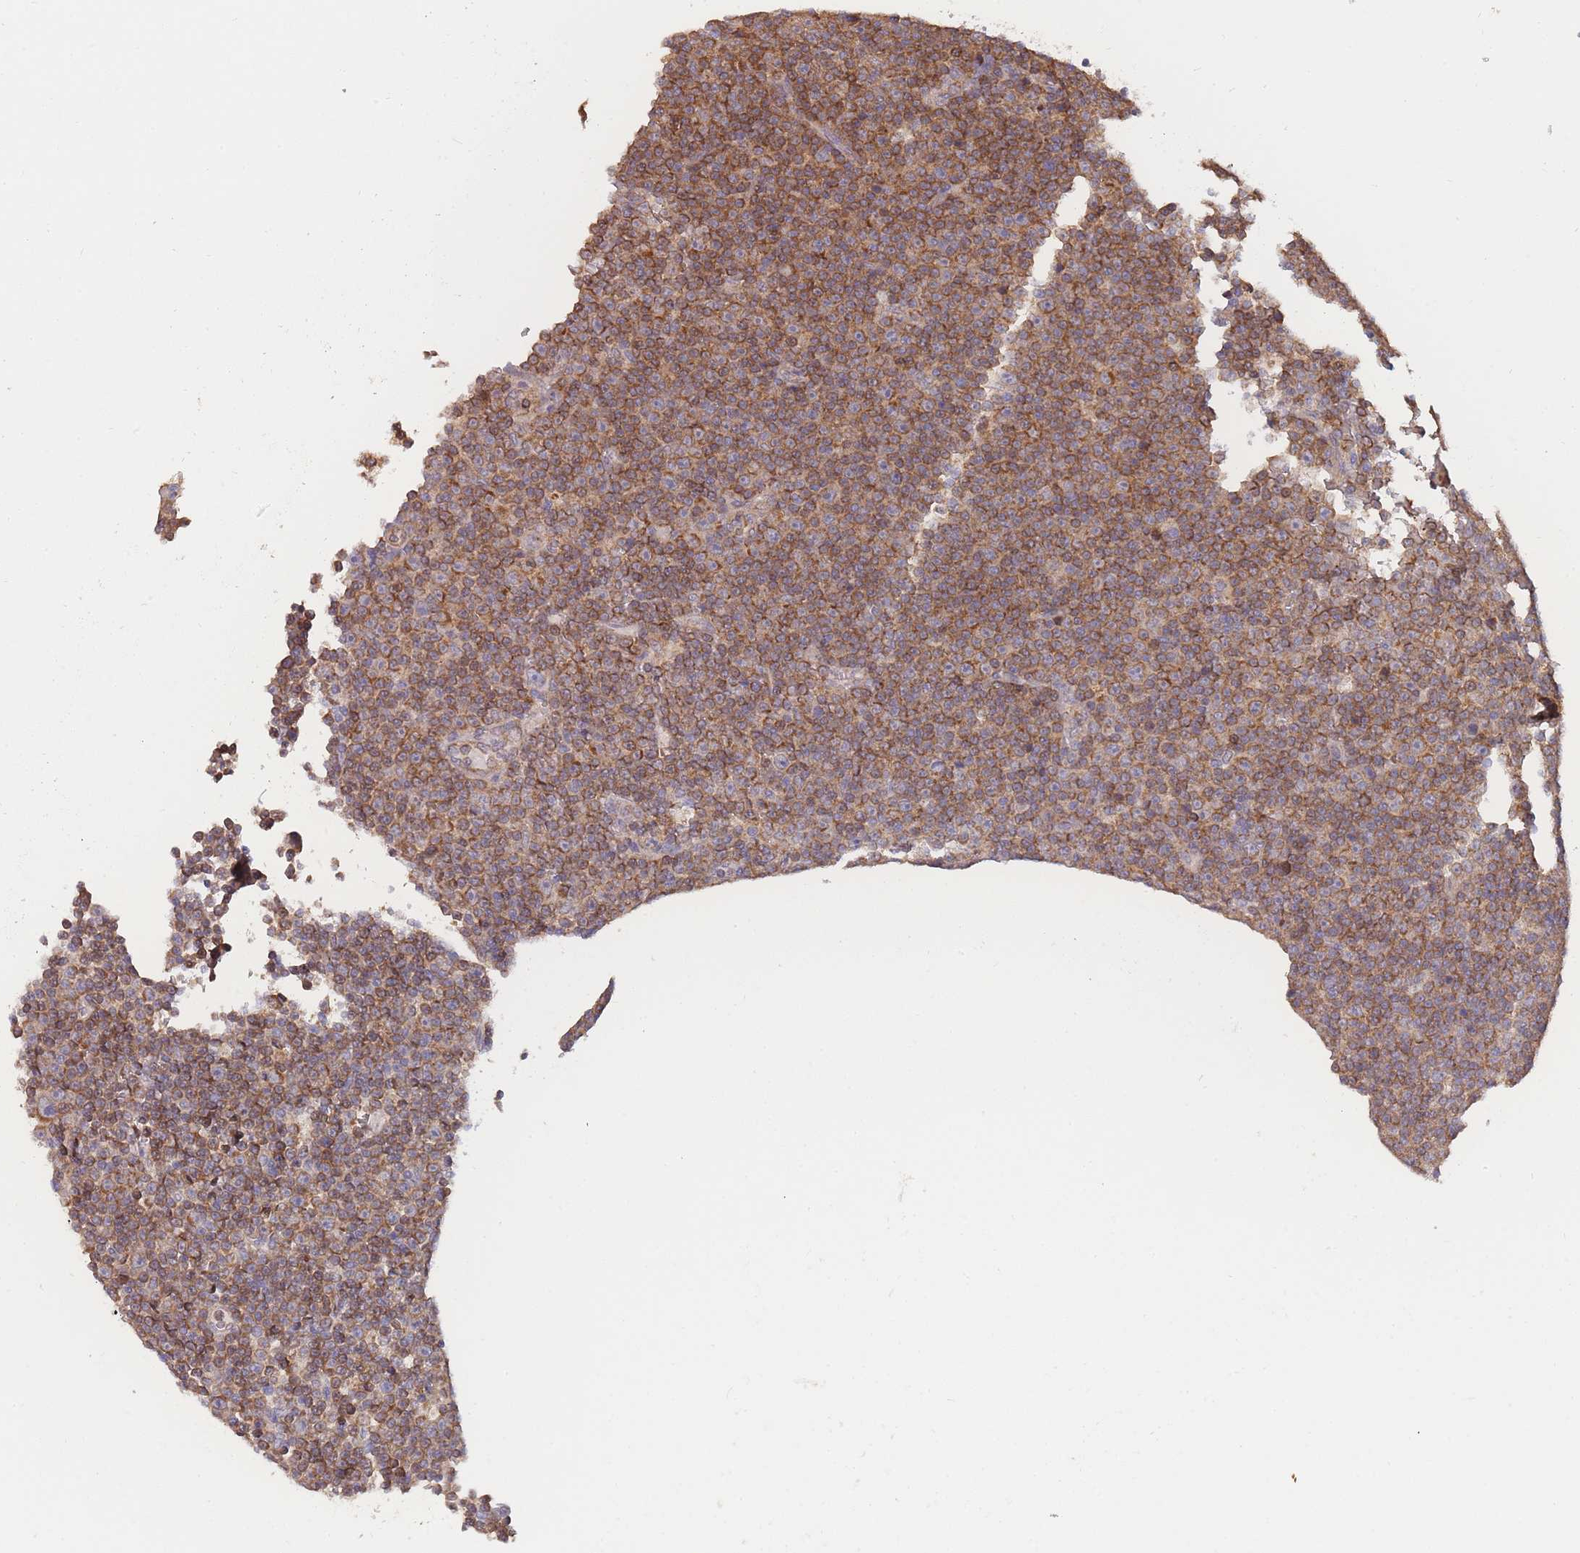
{"staining": {"intensity": "moderate", "quantity": ">75%", "location": "cytoplasmic/membranous"}, "tissue": "lymphoma", "cell_type": "Tumor cells", "image_type": "cancer", "snomed": [{"axis": "morphology", "description": "Malignant lymphoma, non-Hodgkin's type, Low grade"}, {"axis": "topography", "description": "Lymph node"}], "caption": "A histopathology image of malignant lymphoma, non-Hodgkin's type (low-grade) stained for a protein demonstrates moderate cytoplasmic/membranous brown staining in tumor cells. The staining was performed using DAB to visualize the protein expression in brown, while the nuclei were stained in blue with hematoxylin (Magnification: 20x).", "gene": "MRPS18B", "patient": {"sex": "female", "age": 67}}